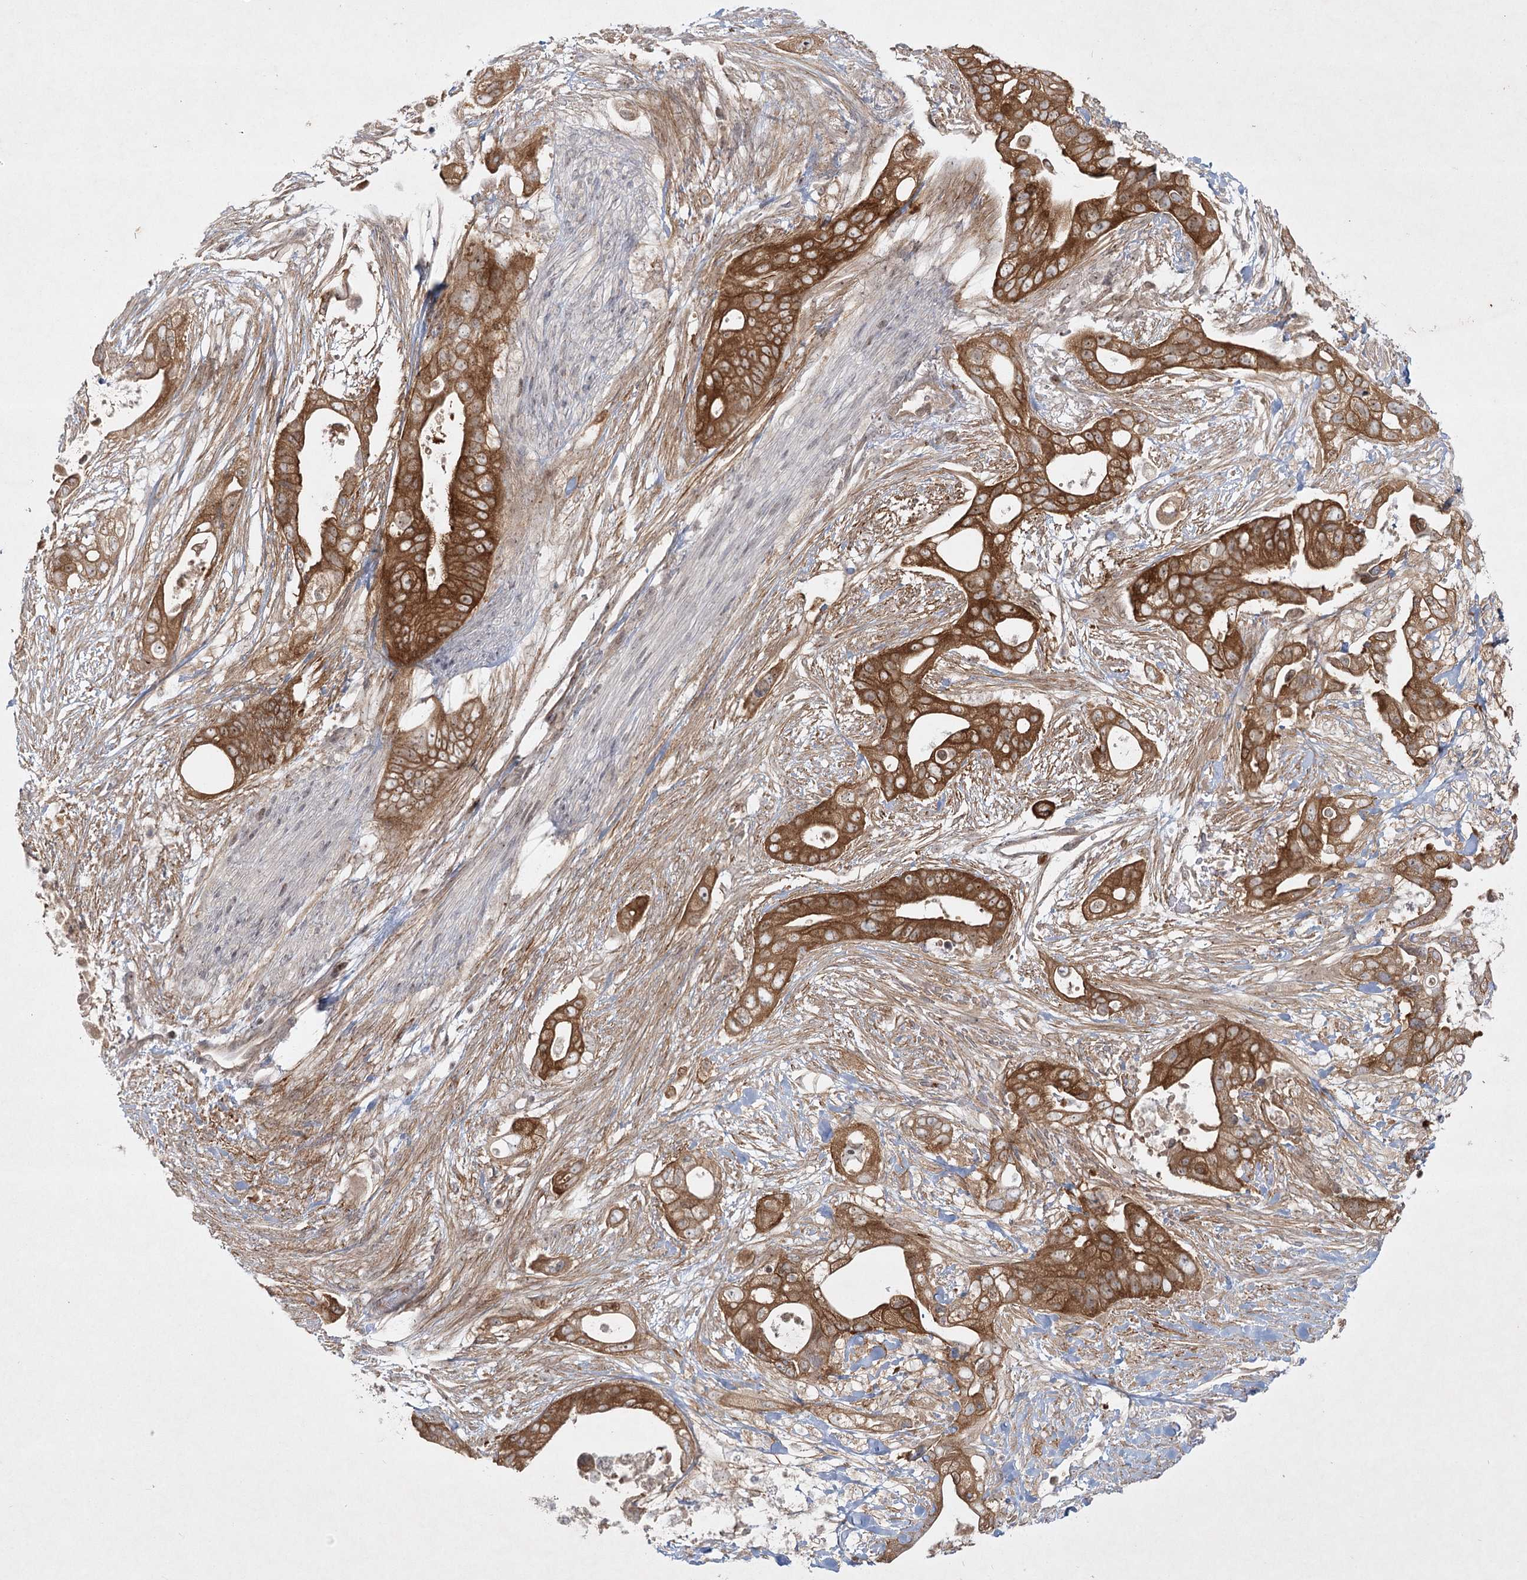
{"staining": {"intensity": "moderate", "quantity": ">75%", "location": "cytoplasmic/membranous"}, "tissue": "pancreatic cancer", "cell_type": "Tumor cells", "image_type": "cancer", "snomed": [{"axis": "morphology", "description": "Adenocarcinoma, NOS"}, {"axis": "topography", "description": "Pancreas"}], "caption": "IHC micrograph of neoplastic tissue: human adenocarcinoma (pancreatic) stained using immunohistochemistry (IHC) displays medium levels of moderate protein expression localized specifically in the cytoplasmic/membranous of tumor cells, appearing as a cytoplasmic/membranous brown color.", "gene": "SH2D3A", "patient": {"sex": "male", "age": 53}}